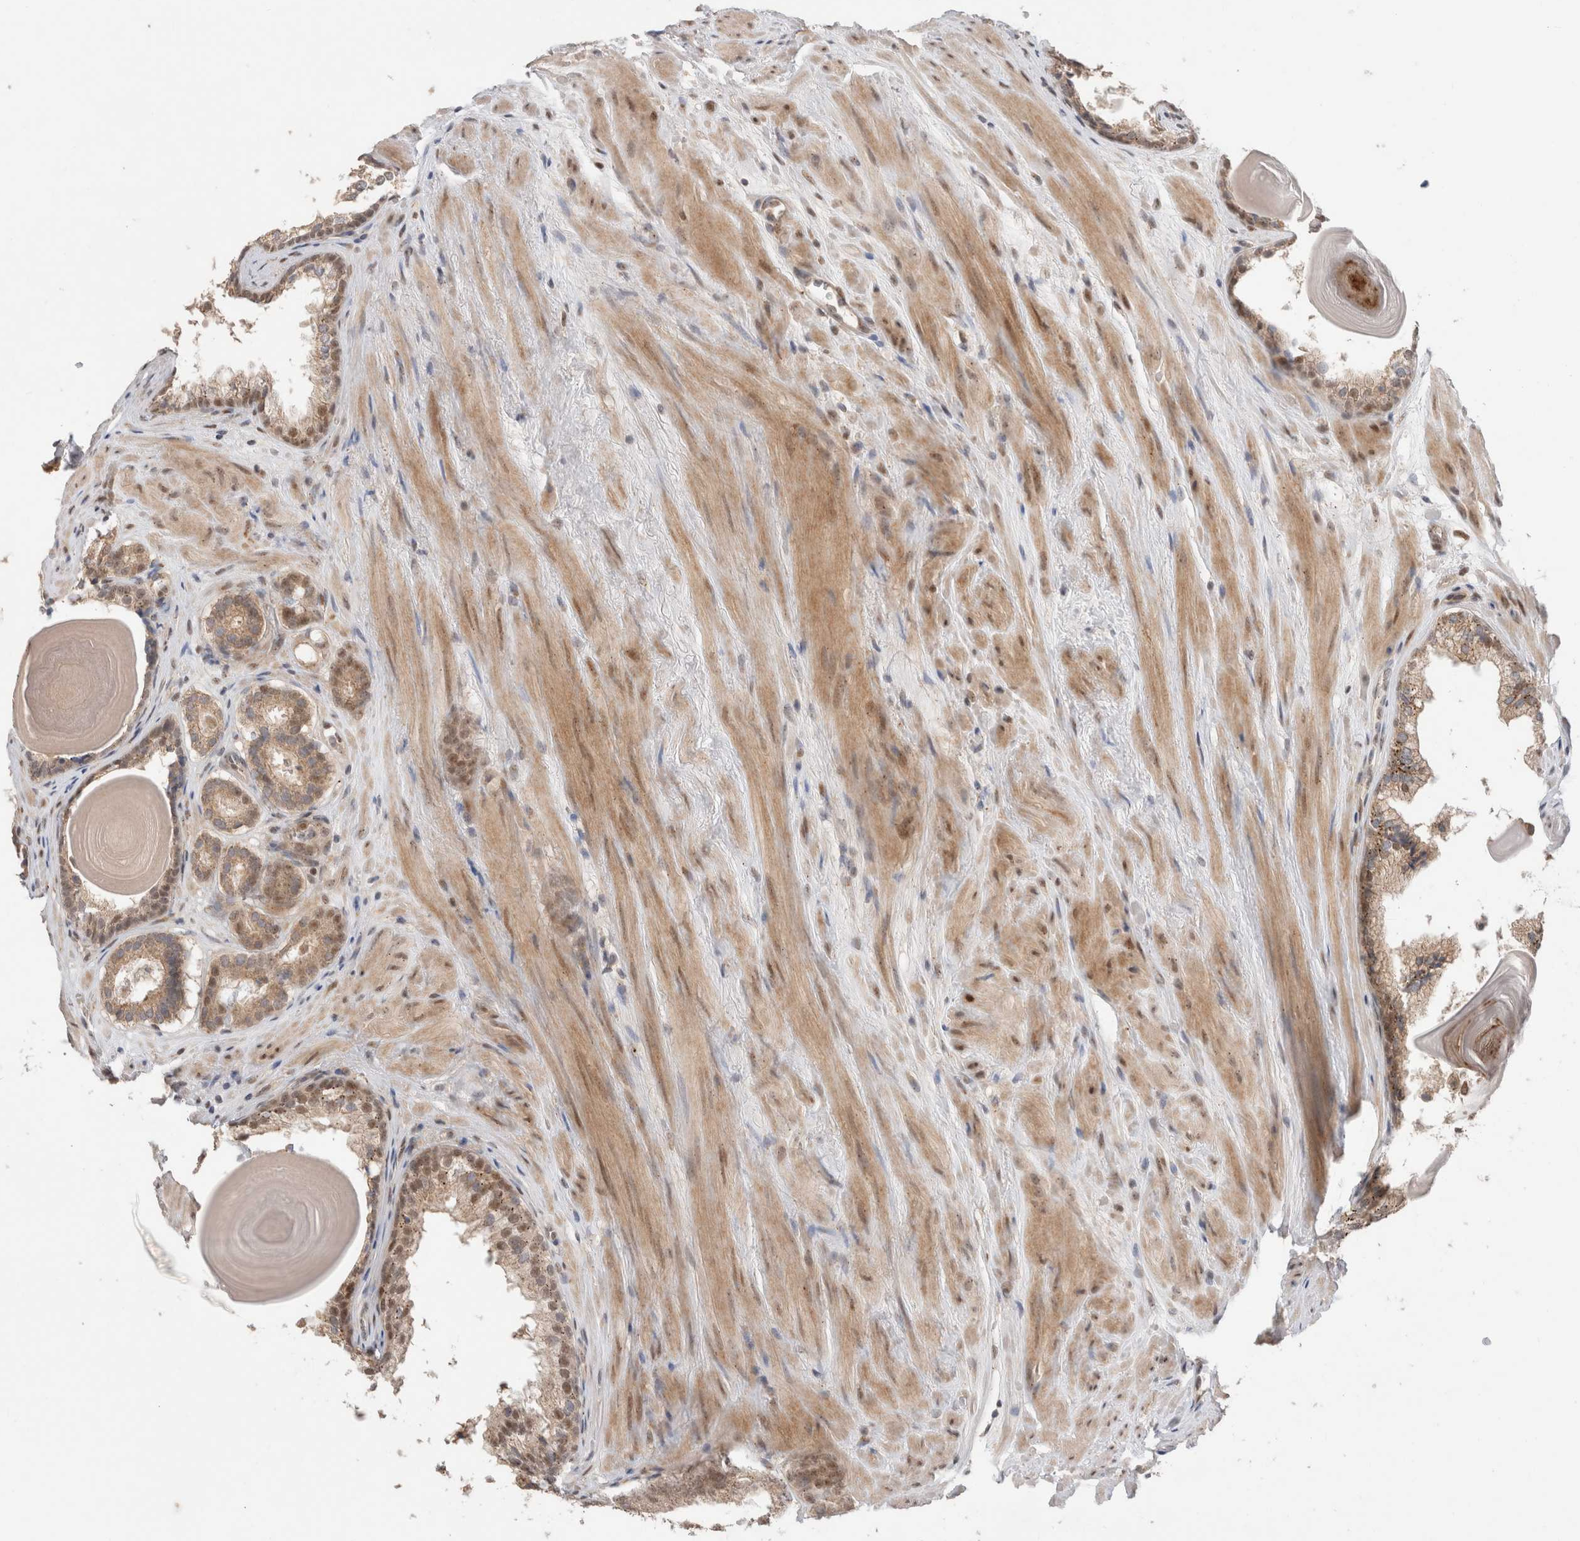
{"staining": {"intensity": "moderate", "quantity": ">75%", "location": "cytoplasmic/membranous,nuclear"}, "tissue": "prostate cancer", "cell_type": "Tumor cells", "image_type": "cancer", "snomed": [{"axis": "morphology", "description": "Adenocarcinoma, Low grade"}, {"axis": "topography", "description": "Prostate"}], "caption": "The photomicrograph shows staining of prostate cancer, revealing moderate cytoplasmic/membranous and nuclear protein staining (brown color) within tumor cells.", "gene": "SLC29A1", "patient": {"sex": "male", "age": 69}}